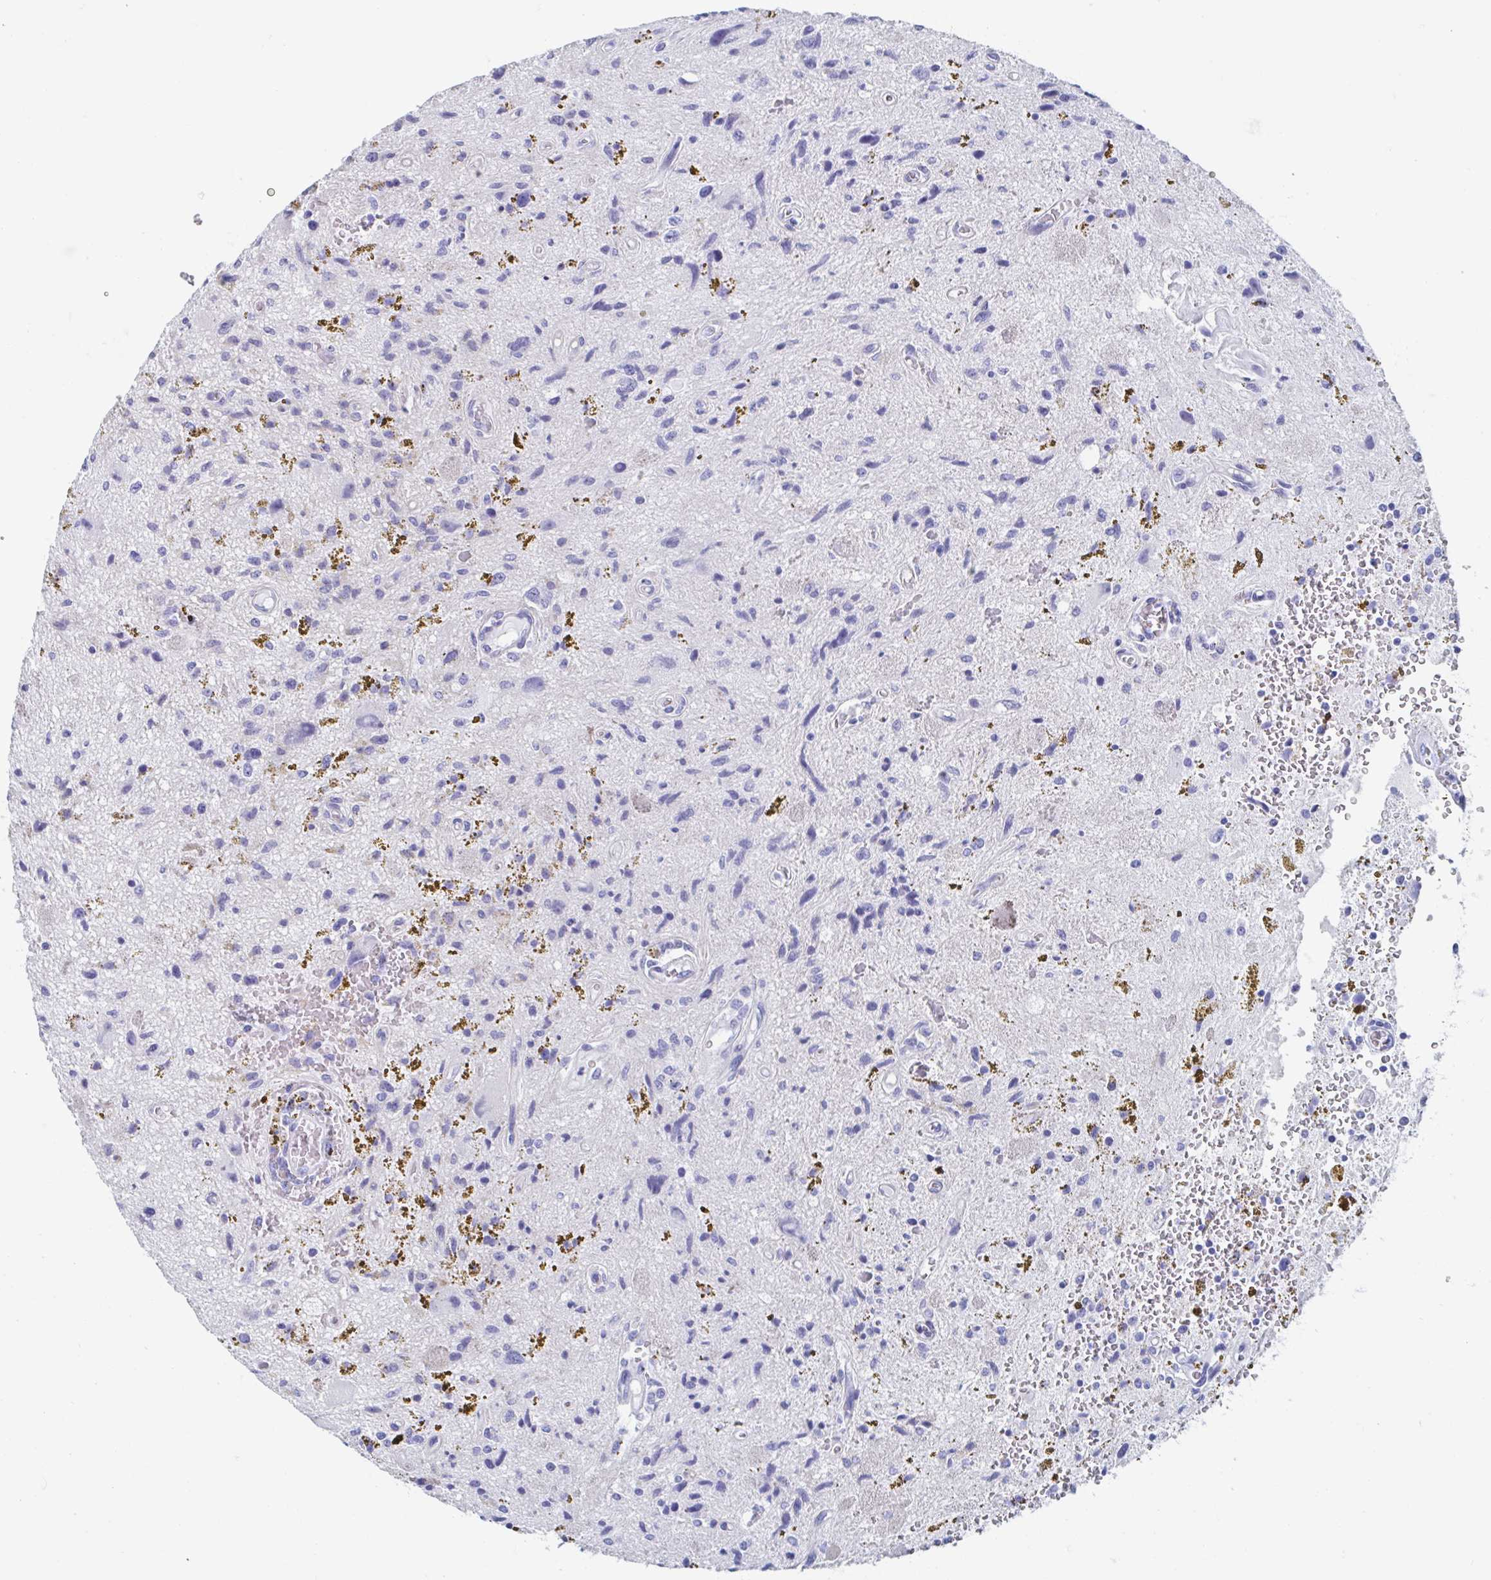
{"staining": {"intensity": "negative", "quantity": "none", "location": "none"}, "tissue": "glioma", "cell_type": "Tumor cells", "image_type": "cancer", "snomed": [{"axis": "morphology", "description": "Glioma, malignant, Low grade"}, {"axis": "topography", "description": "Cerebellum"}], "caption": "Immunohistochemistry image of neoplastic tissue: human glioma stained with DAB (3,3'-diaminobenzidine) shows no significant protein positivity in tumor cells. Brightfield microscopy of immunohistochemistry (IHC) stained with DAB (3,3'-diaminobenzidine) (brown) and hematoxylin (blue), captured at high magnification.", "gene": "C10orf53", "patient": {"sex": "female", "age": 14}}